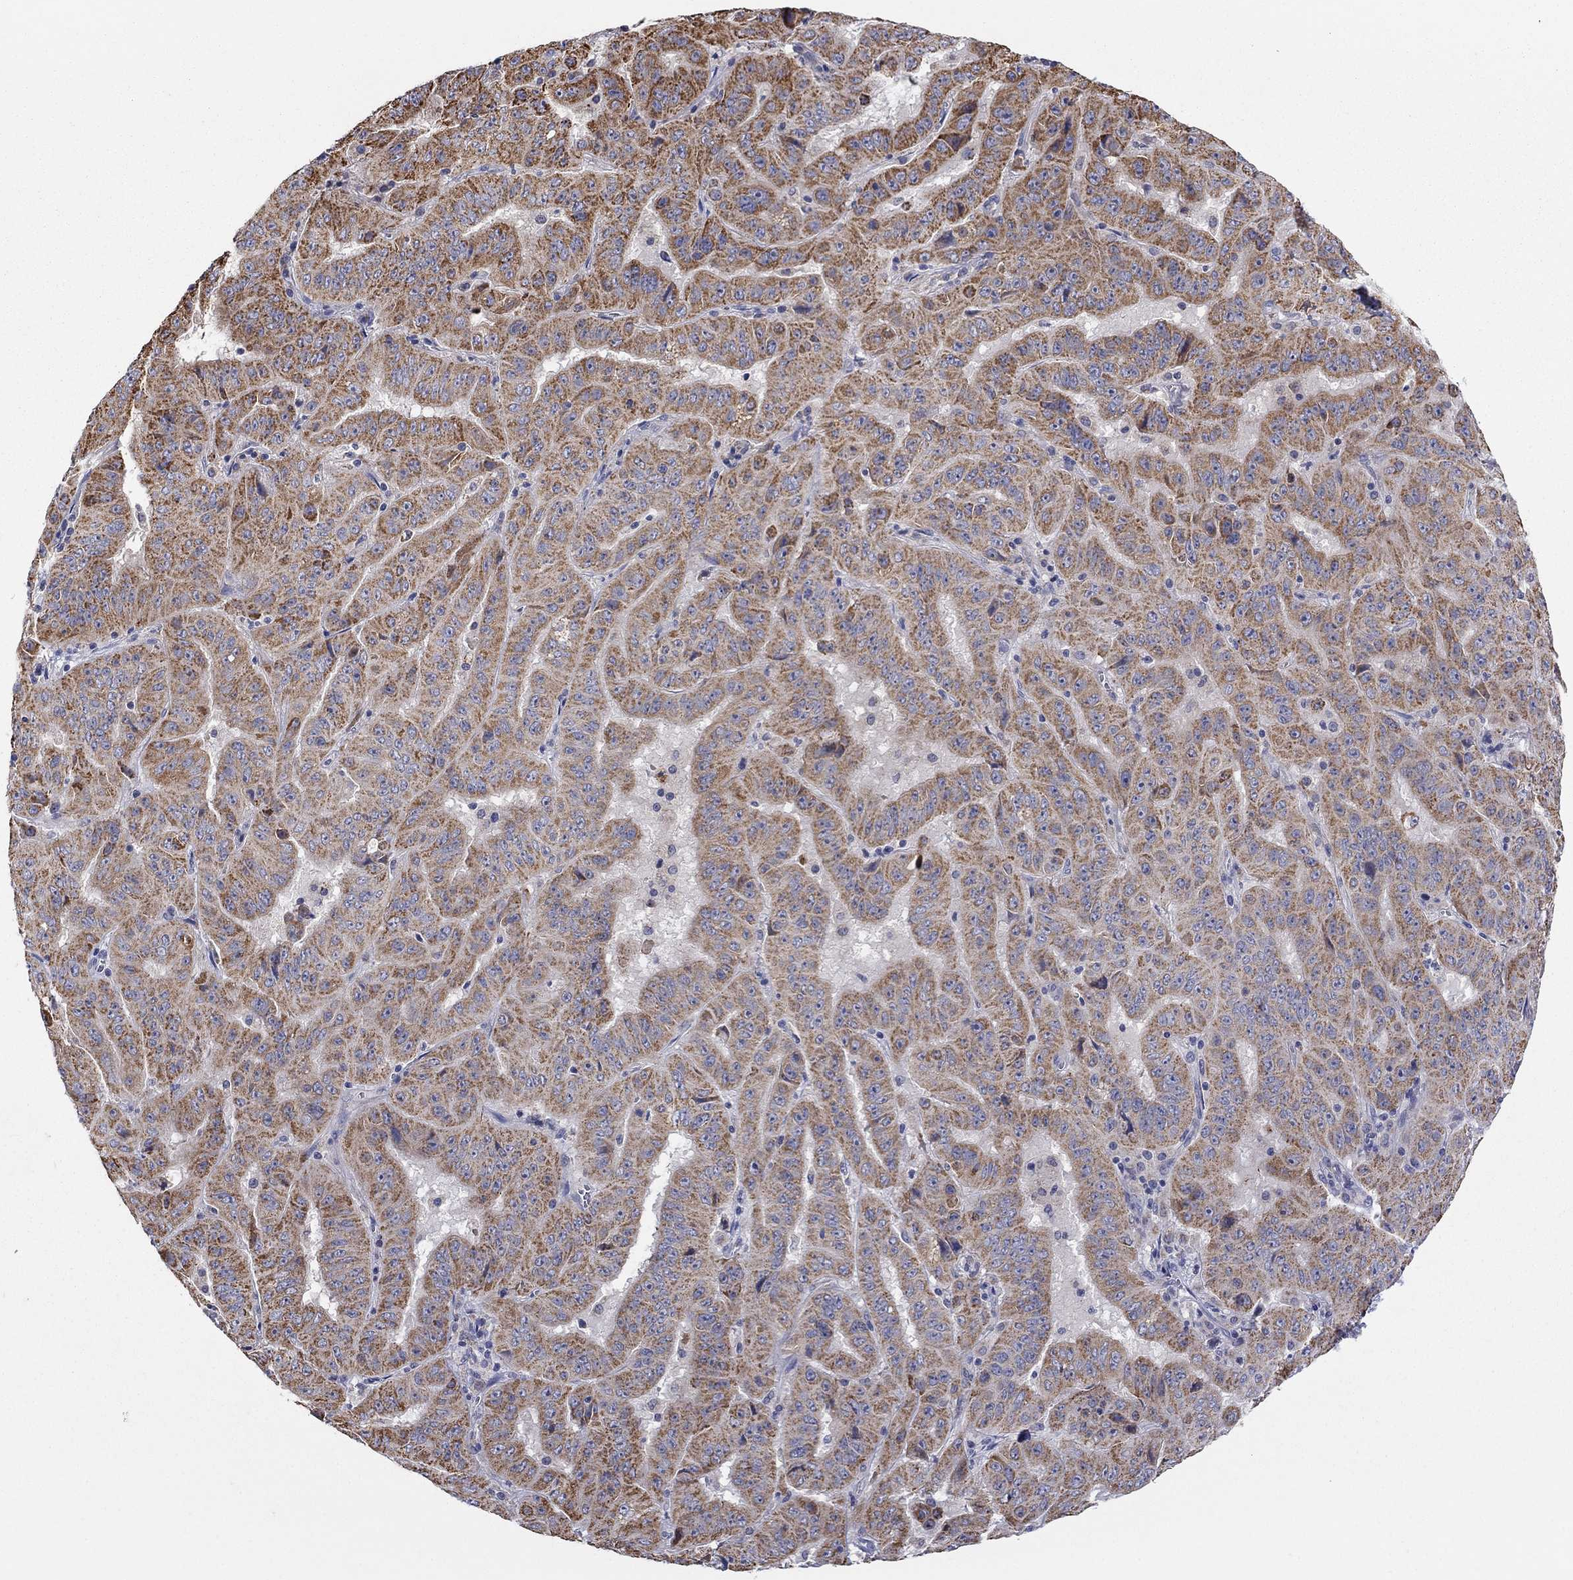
{"staining": {"intensity": "moderate", "quantity": ">75%", "location": "cytoplasmic/membranous"}, "tissue": "pancreatic cancer", "cell_type": "Tumor cells", "image_type": "cancer", "snomed": [{"axis": "morphology", "description": "Adenocarcinoma, NOS"}, {"axis": "topography", "description": "Pancreas"}], "caption": "Pancreatic adenocarcinoma was stained to show a protein in brown. There is medium levels of moderate cytoplasmic/membranous positivity in approximately >75% of tumor cells. The staining was performed using DAB, with brown indicating positive protein expression. Nuclei are stained blue with hematoxylin.", "gene": "HPS5", "patient": {"sex": "male", "age": 63}}